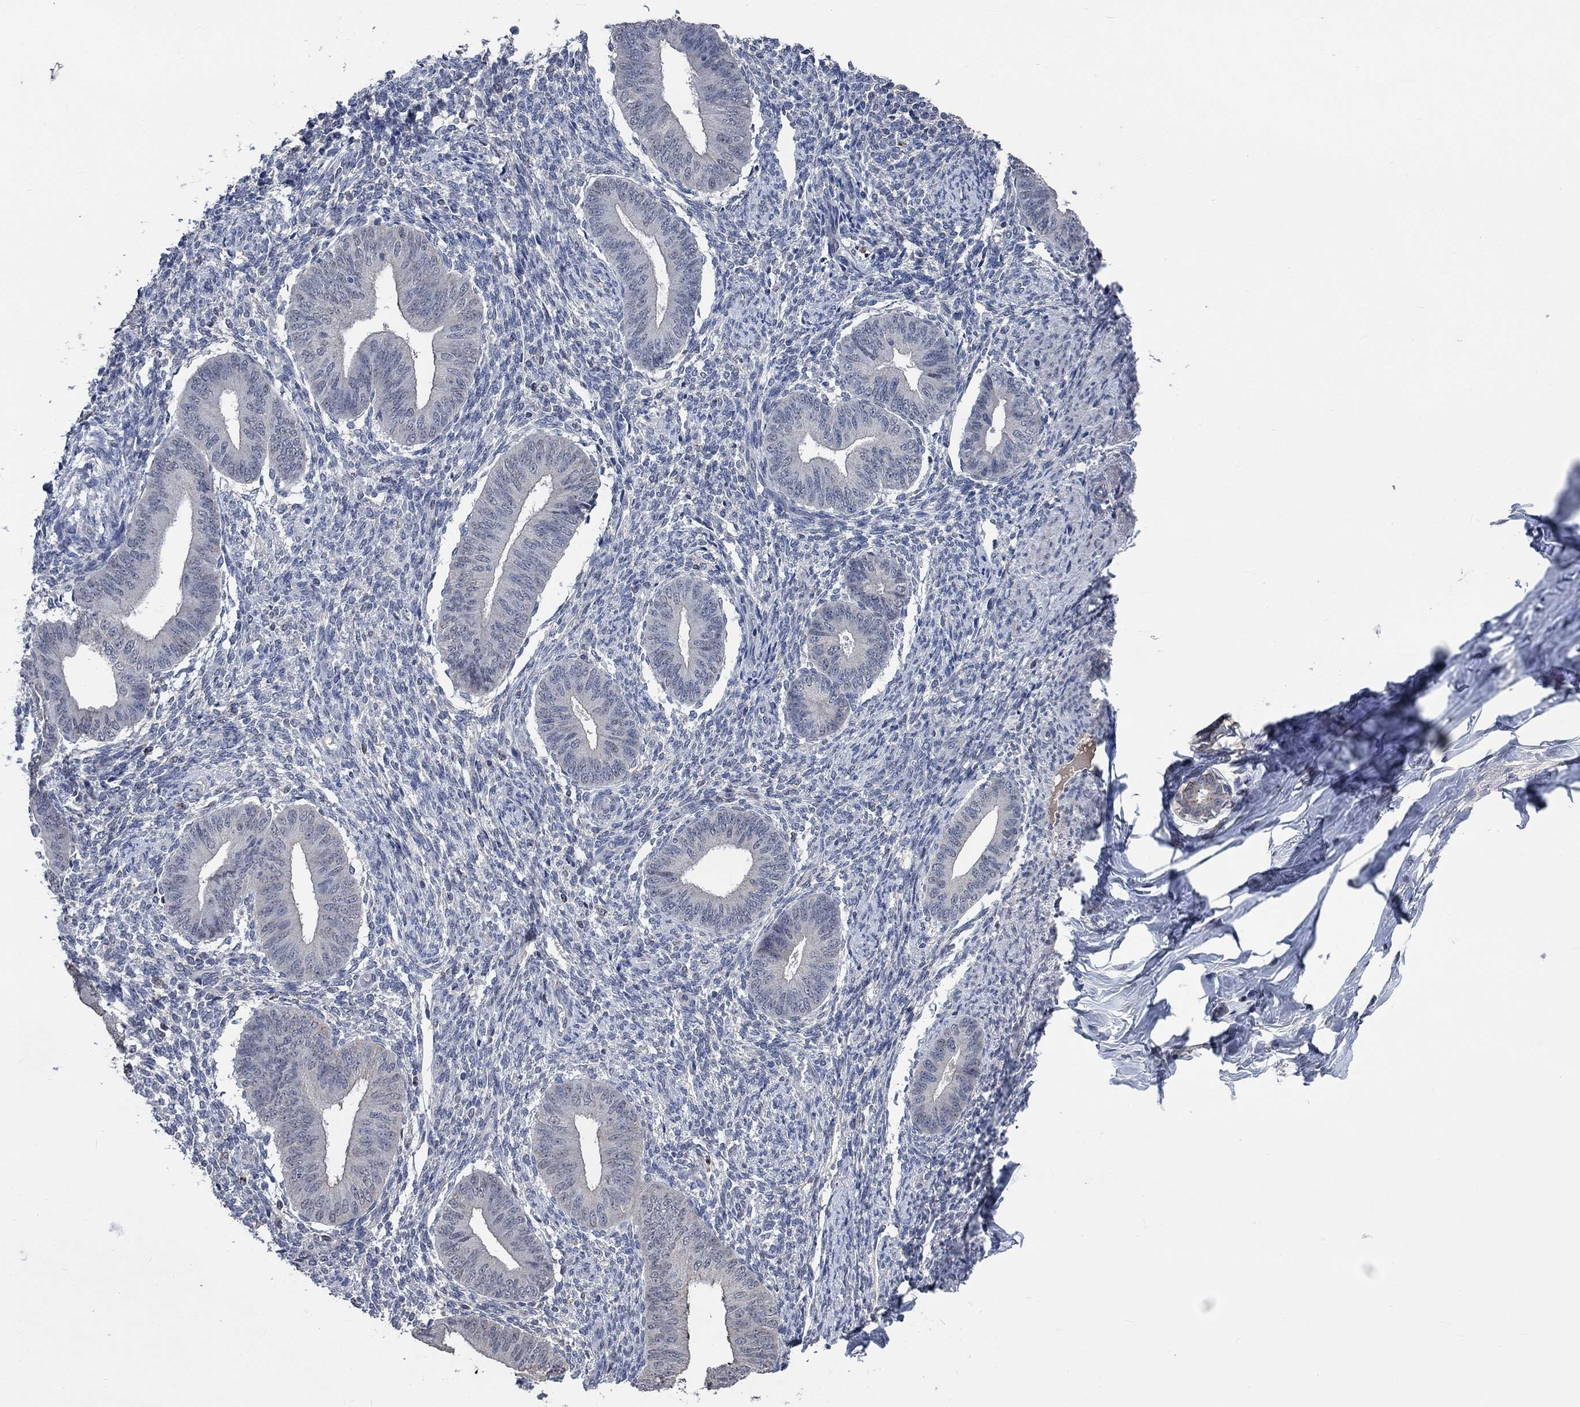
{"staining": {"intensity": "negative", "quantity": "none", "location": "none"}, "tissue": "endometrium", "cell_type": "Cells in endometrial stroma", "image_type": "normal", "snomed": [{"axis": "morphology", "description": "Normal tissue, NOS"}, {"axis": "topography", "description": "Endometrium"}], "caption": "Immunohistochemical staining of normal endometrium reveals no significant staining in cells in endometrial stroma. (Brightfield microscopy of DAB (3,3'-diaminobenzidine) IHC at high magnification).", "gene": "OBSCN", "patient": {"sex": "female", "age": 47}}